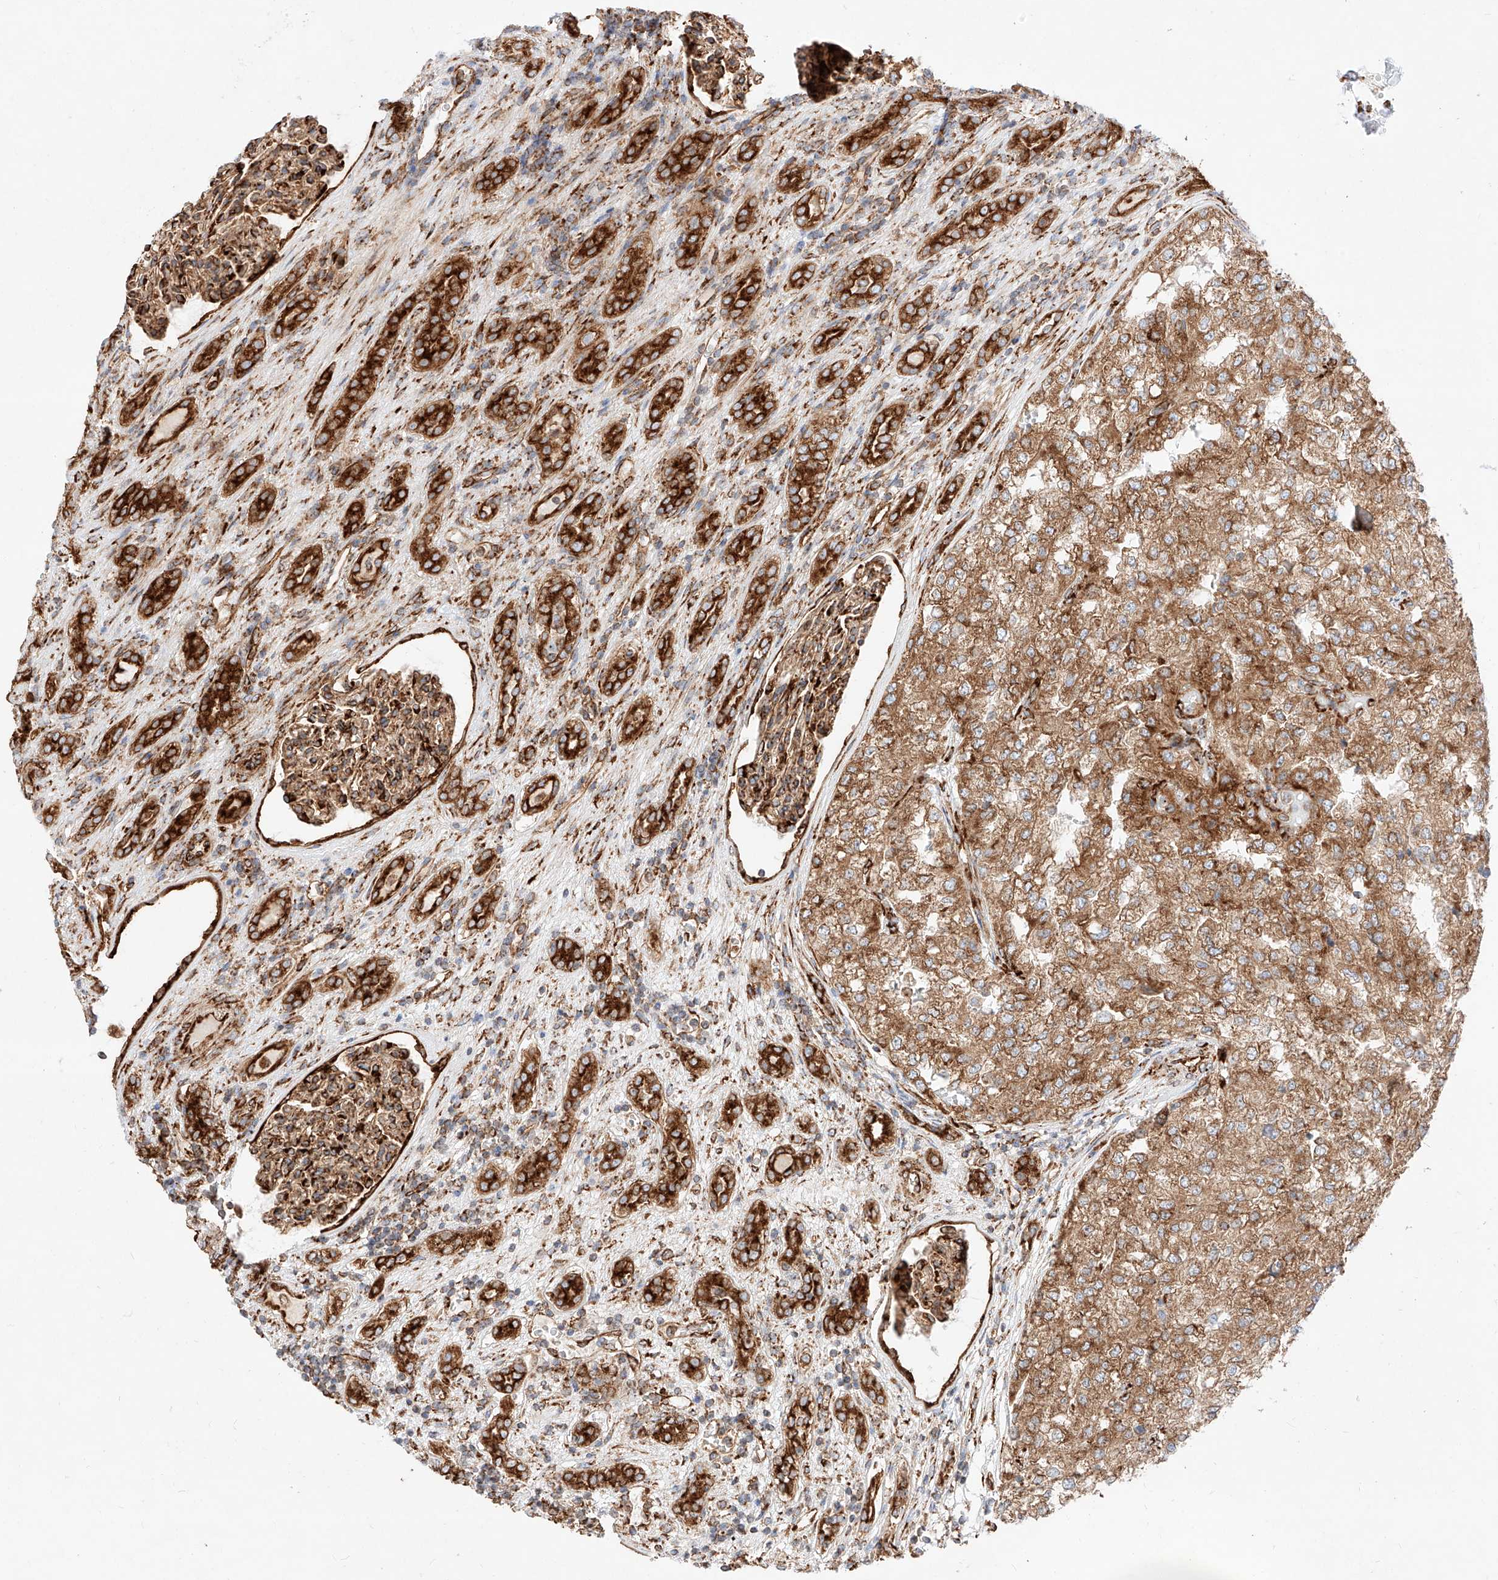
{"staining": {"intensity": "moderate", "quantity": ">75%", "location": "cytoplasmic/membranous"}, "tissue": "renal cancer", "cell_type": "Tumor cells", "image_type": "cancer", "snomed": [{"axis": "morphology", "description": "Adenocarcinoma, NOS"}, {"axis": "topography", "description": "Kidney"}], "caption": "A histopathology image of renal cancer (adenocarcinoma) stained for a protein shows moderate cytoplasmic/membranous brown staining in tumor cells.", "gene": "CSGALNACT2", "patient": {"sex": "female", "age": 54}}